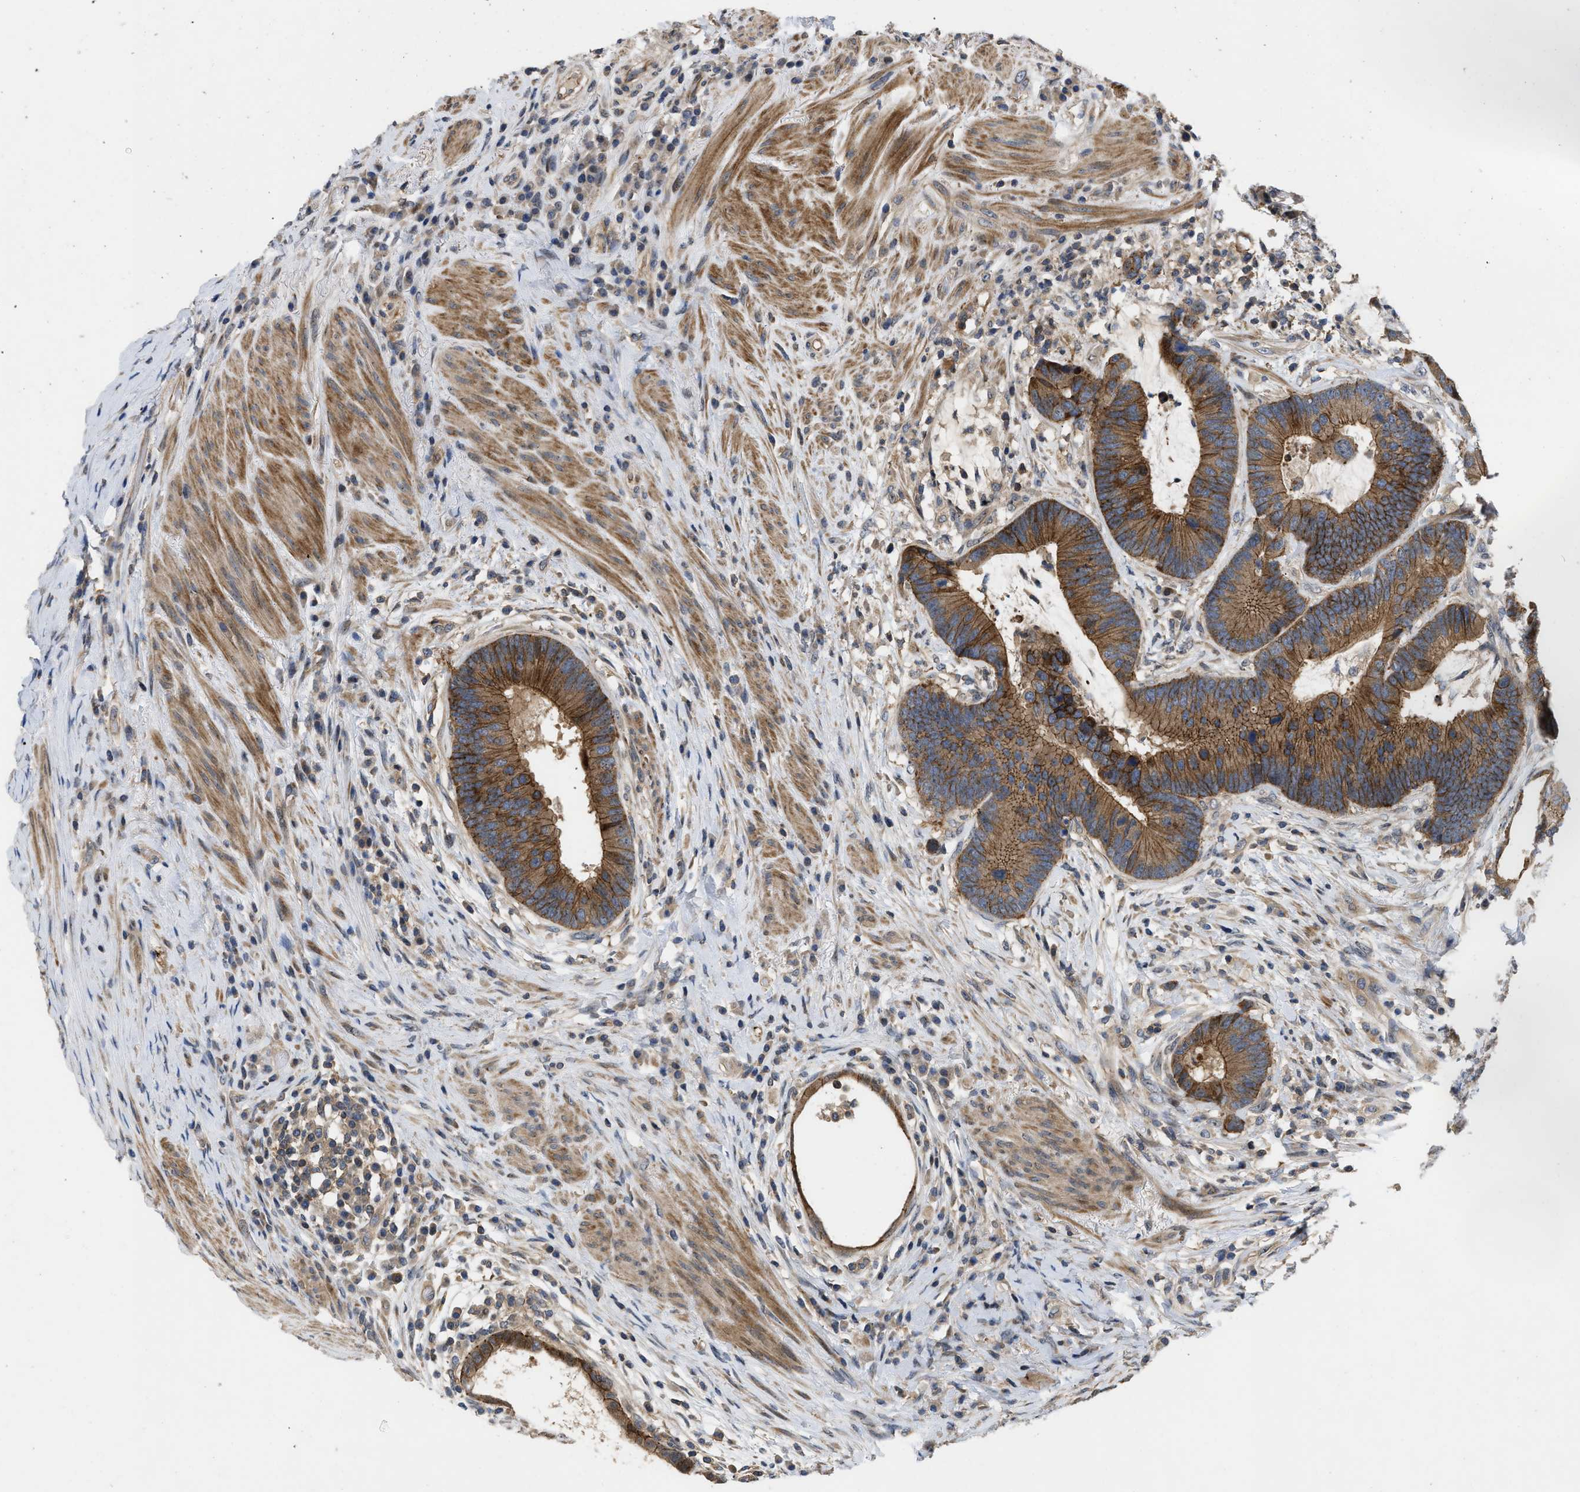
{"staining": {"intensity": "moderate", "quantity": ">75%", "location": "cytoplasmic/membranous"}, "tissue": "colorectal cancer", "cell_type": "Tumor cells", "image_type": "cancer", "snomed": [{"axis": "morphology", "description": "Adenocarcinoma, NOS"}, {"axis": "topography", "description": "Rectum"}], "caption": "IHC micrograph of neoplastic tissue: human adenocarcinoma (colorectal) stained using immunohistochemistry reveals medium levels of moderate protein expression localized specifically in the cytoplasmic/membranous of tumor cells, appearing as a cytoplasmic/membranous brown color.", "gene": "PRDM14", "patient": {"sex": "female", "age": 89}}